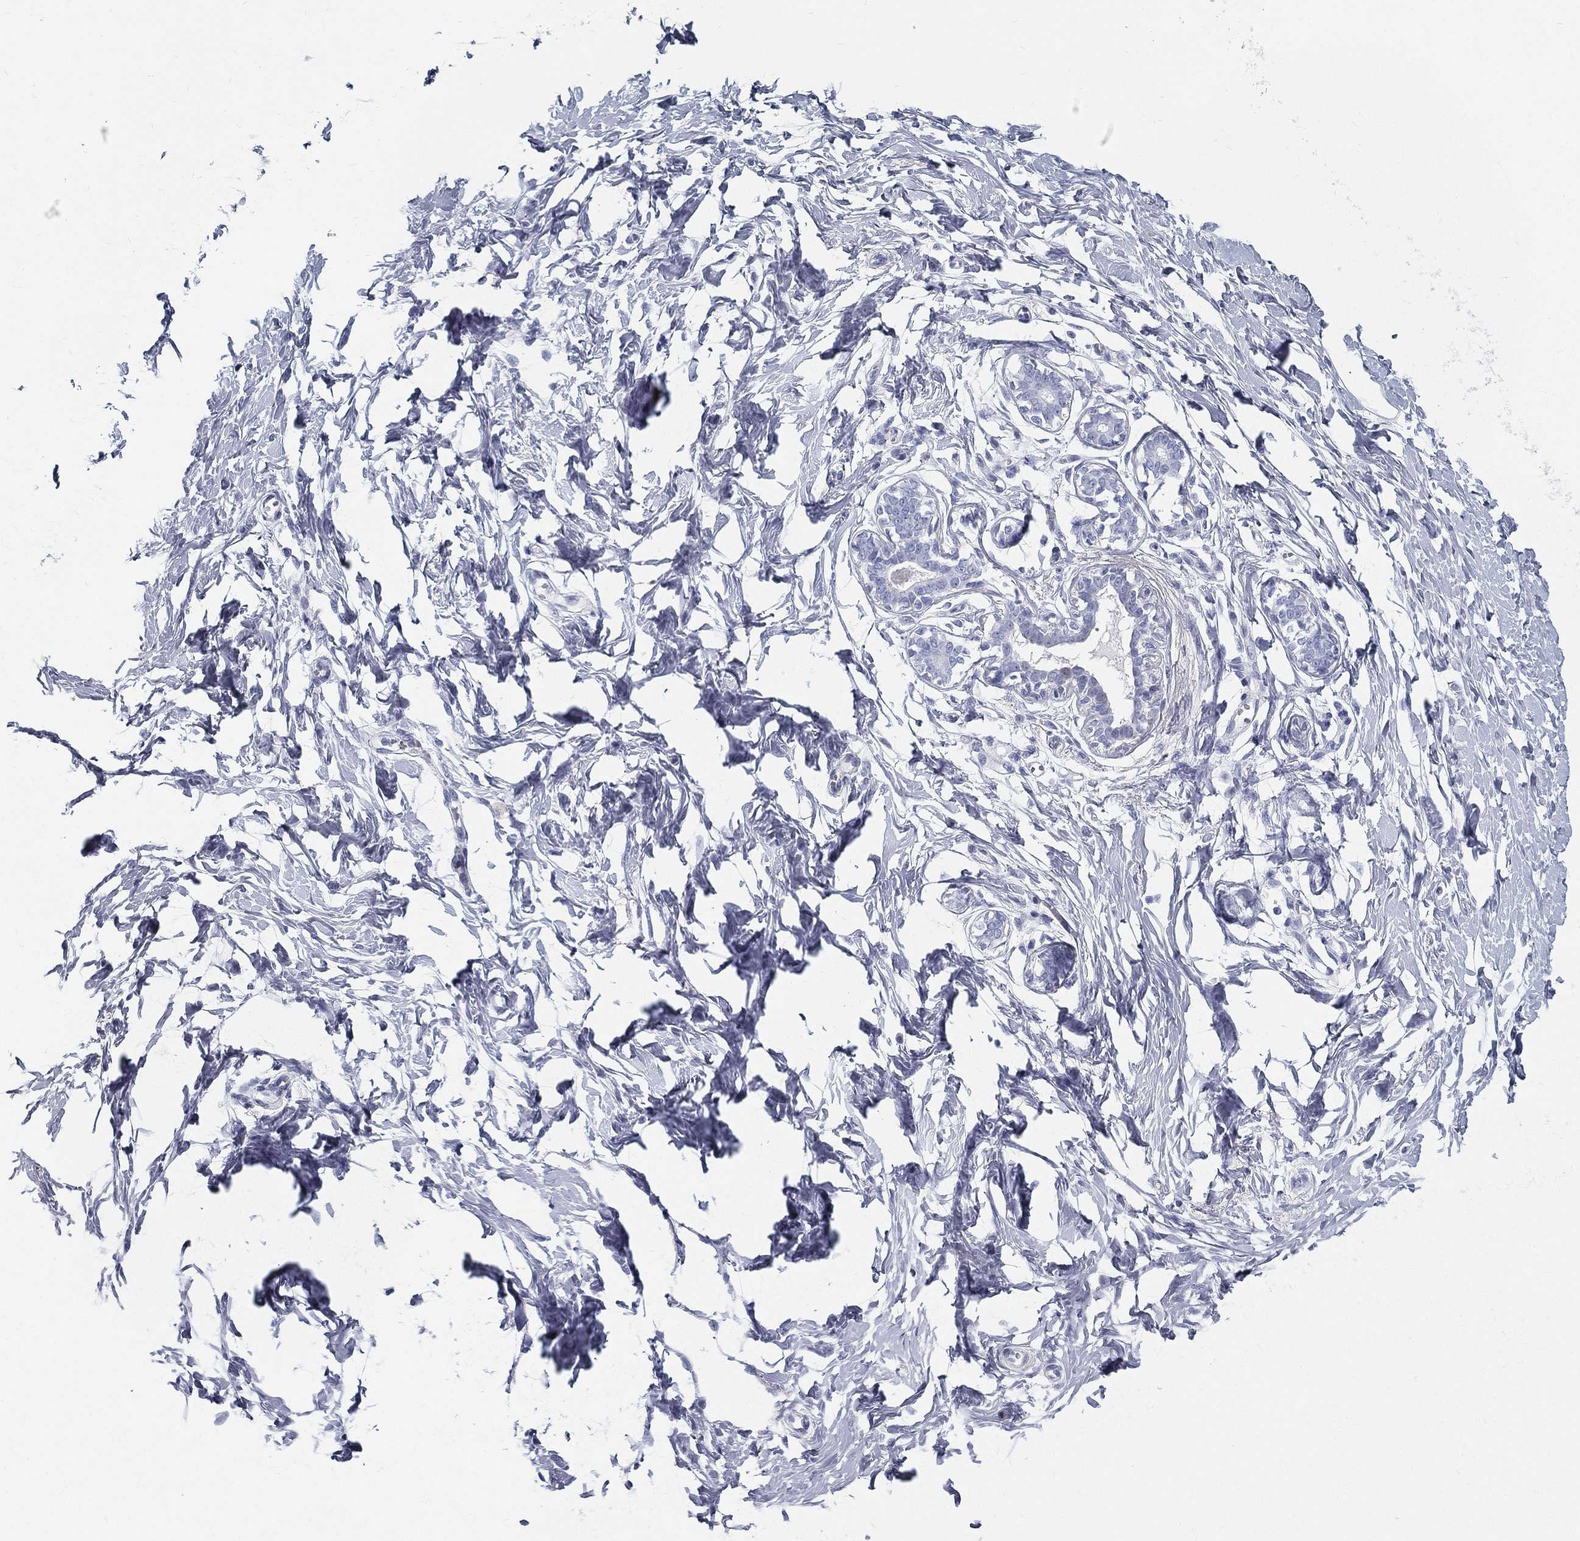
{"staining": {"intensity": "negative", "quantity": "none", "location": "none"}, "tissue": "breast", "cell_type": "Adipocytes", "image_type": "normal", "snomed": [{"axis": "morphology", "description": "Normal tissue, NOS"}, {"axis": "morphology", "description": "Lobular carcinoma, in situ"}, {"axis": "topography", "description": "Breast"}], "caption": "This is a photomicrograph of IHC staining of benign breast, which shows no expression in adipocytes.", "gene": "SPPL2C", "patient": {"sex": "female", "age": 35}}